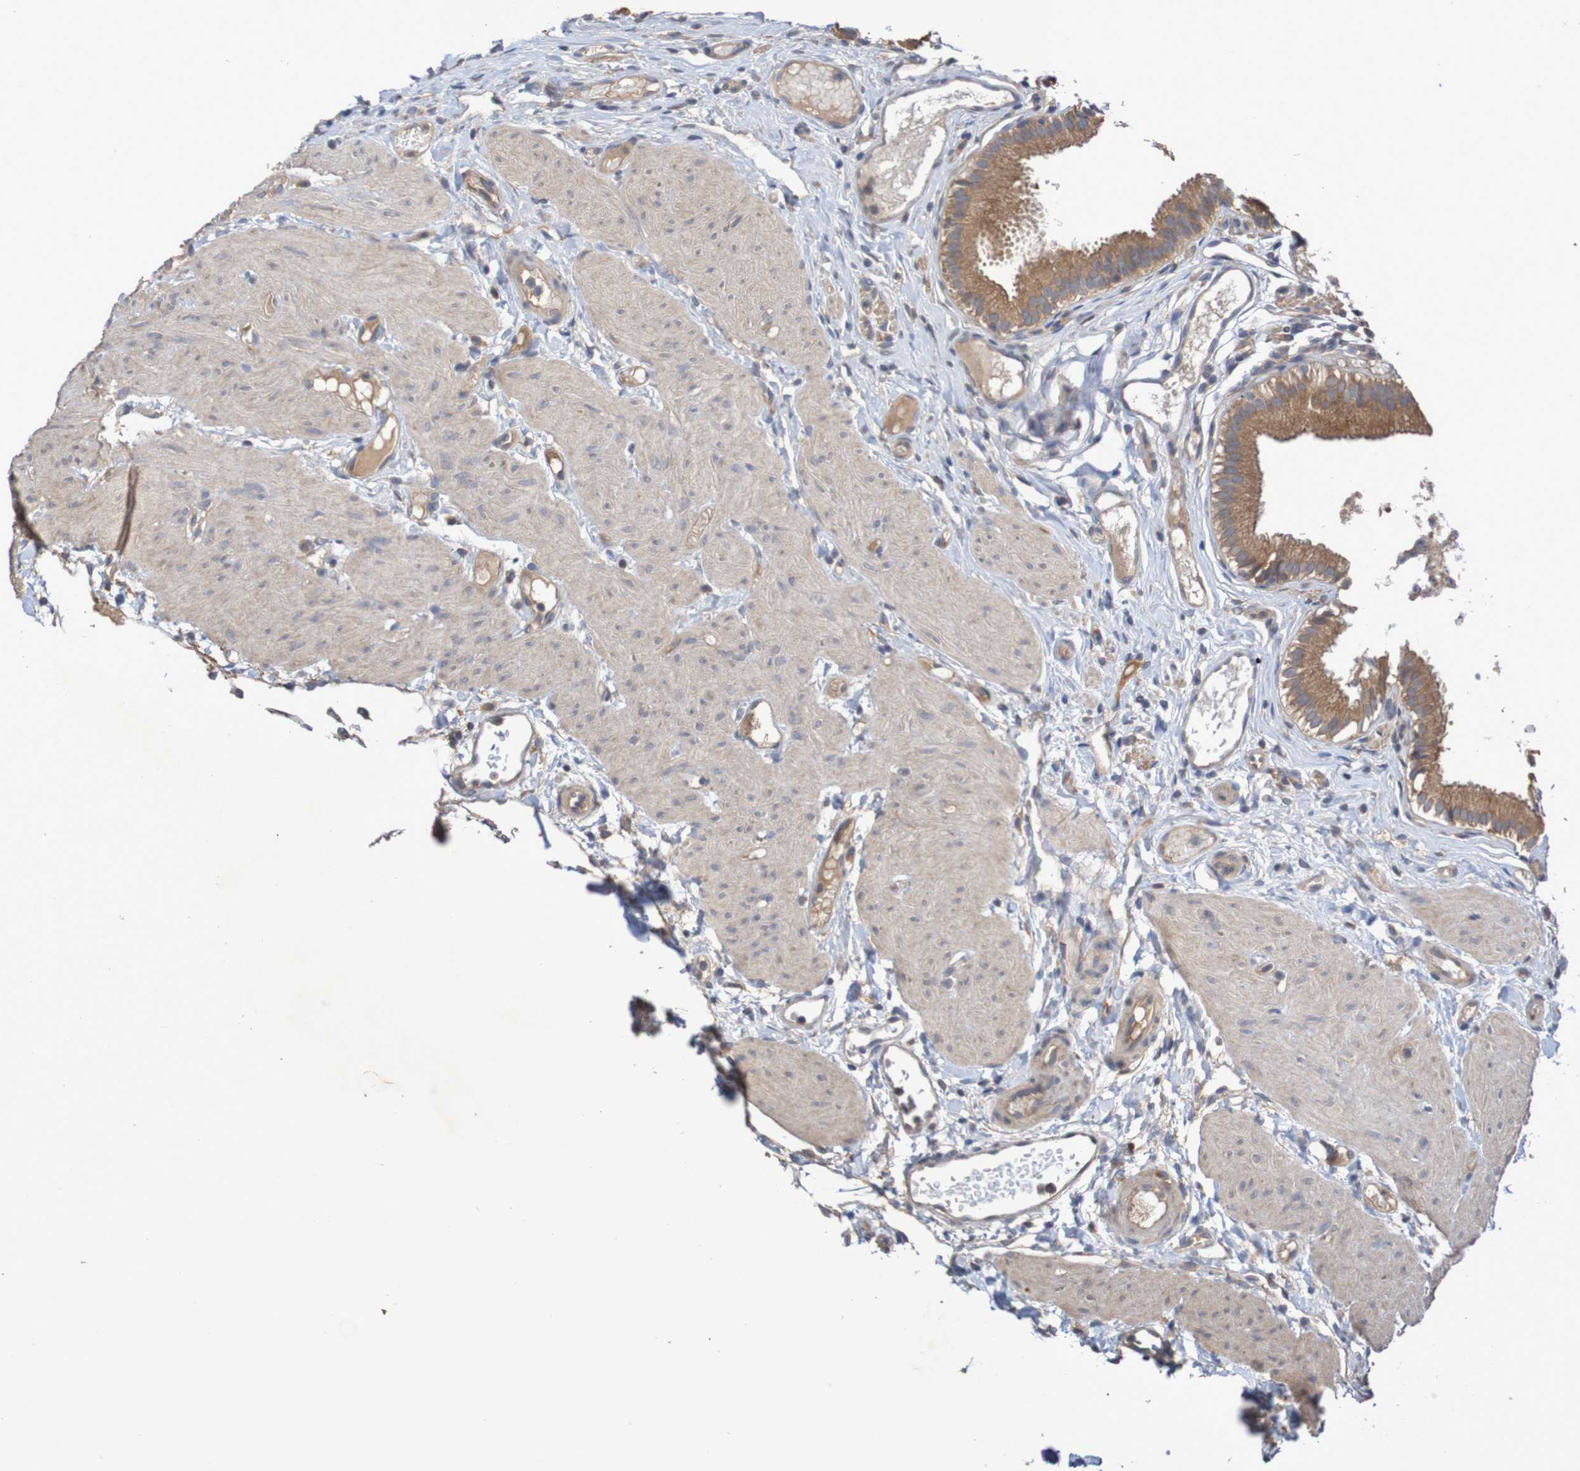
{"staining": {"intensity": "moderate", "quantity": ">75%", "location": "cytoplasmic/membranous"}, "tissue": "gallbladder", "cell_type": "Glandular cells", "image_type": "normal", "snomed": [{"axis": "morphology", "description": "Normal tissue, NOS"}, {"axis": "topography", "description": "Gallbladder"}], "caption": "DAB immunohistochemical staining of unremarkable gallbladder shows moderate cytoplasmic/membranous protein staining in approximately >75% of glandular cells.", "gene": "PHYH", "patient": {"sex": "female", "age": 26}}